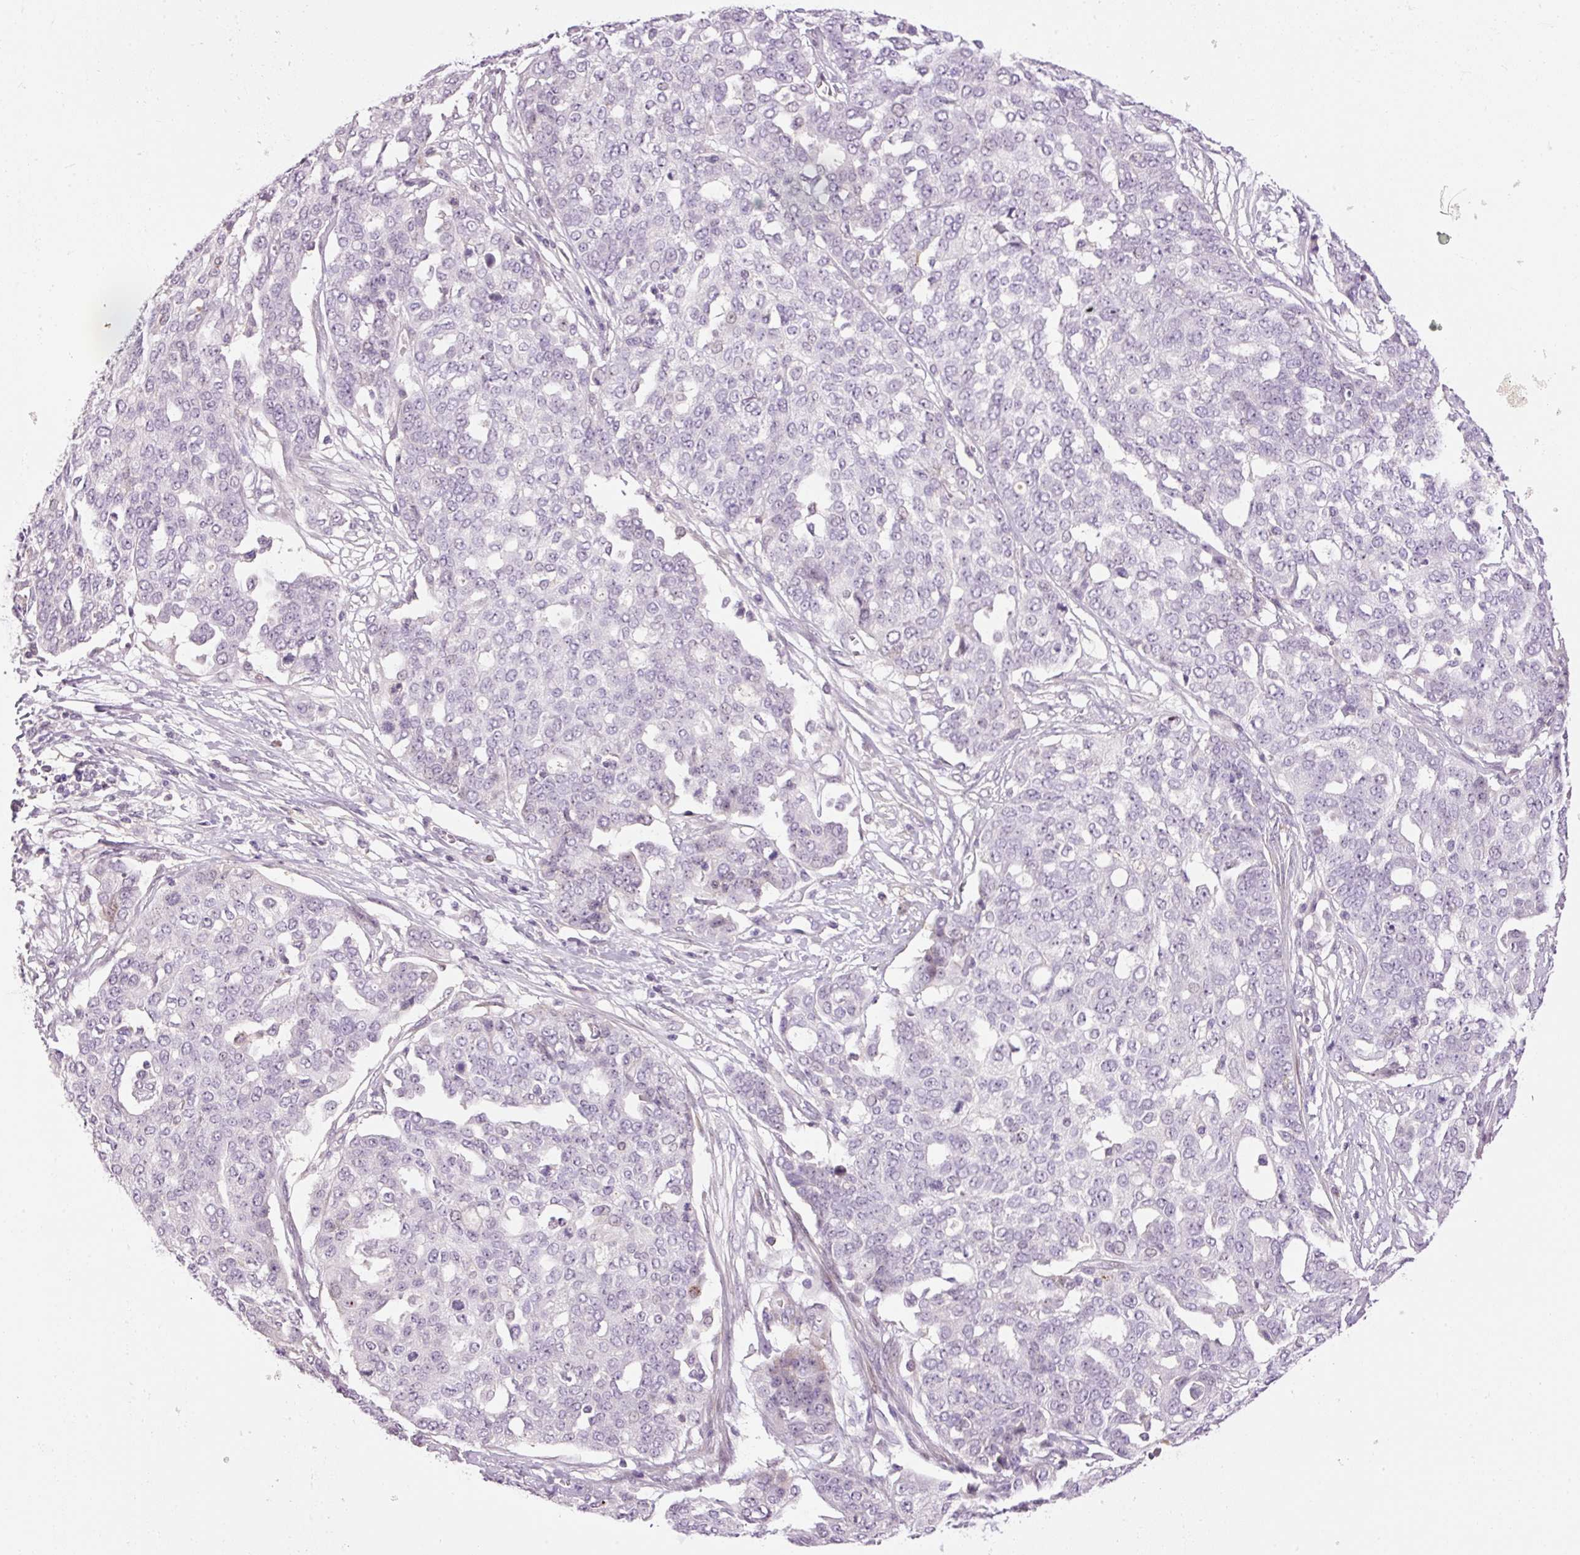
{"staining": {"intensity": "negative", "quantity": "none", "location": "none"}, "tissue": "ovarian cancer", "cell_type": "Tumor cells", "image_type": "cancer", "snomed": [{"axis": "morphology", "description": "Cystadenocarcinoma, serous, NOS"}, {"axis": "topography", "description": "Soft tissue"}, {"axis": "topography", "description": "Ovary"}], "caption": "A micrograph of ovarian cancer (serous cystadenocarcinoma) stained for a protein shows no brown staining in tumor cells.", "gene": "HNF1A", "patient": {"sex": "female", "age": 57}}